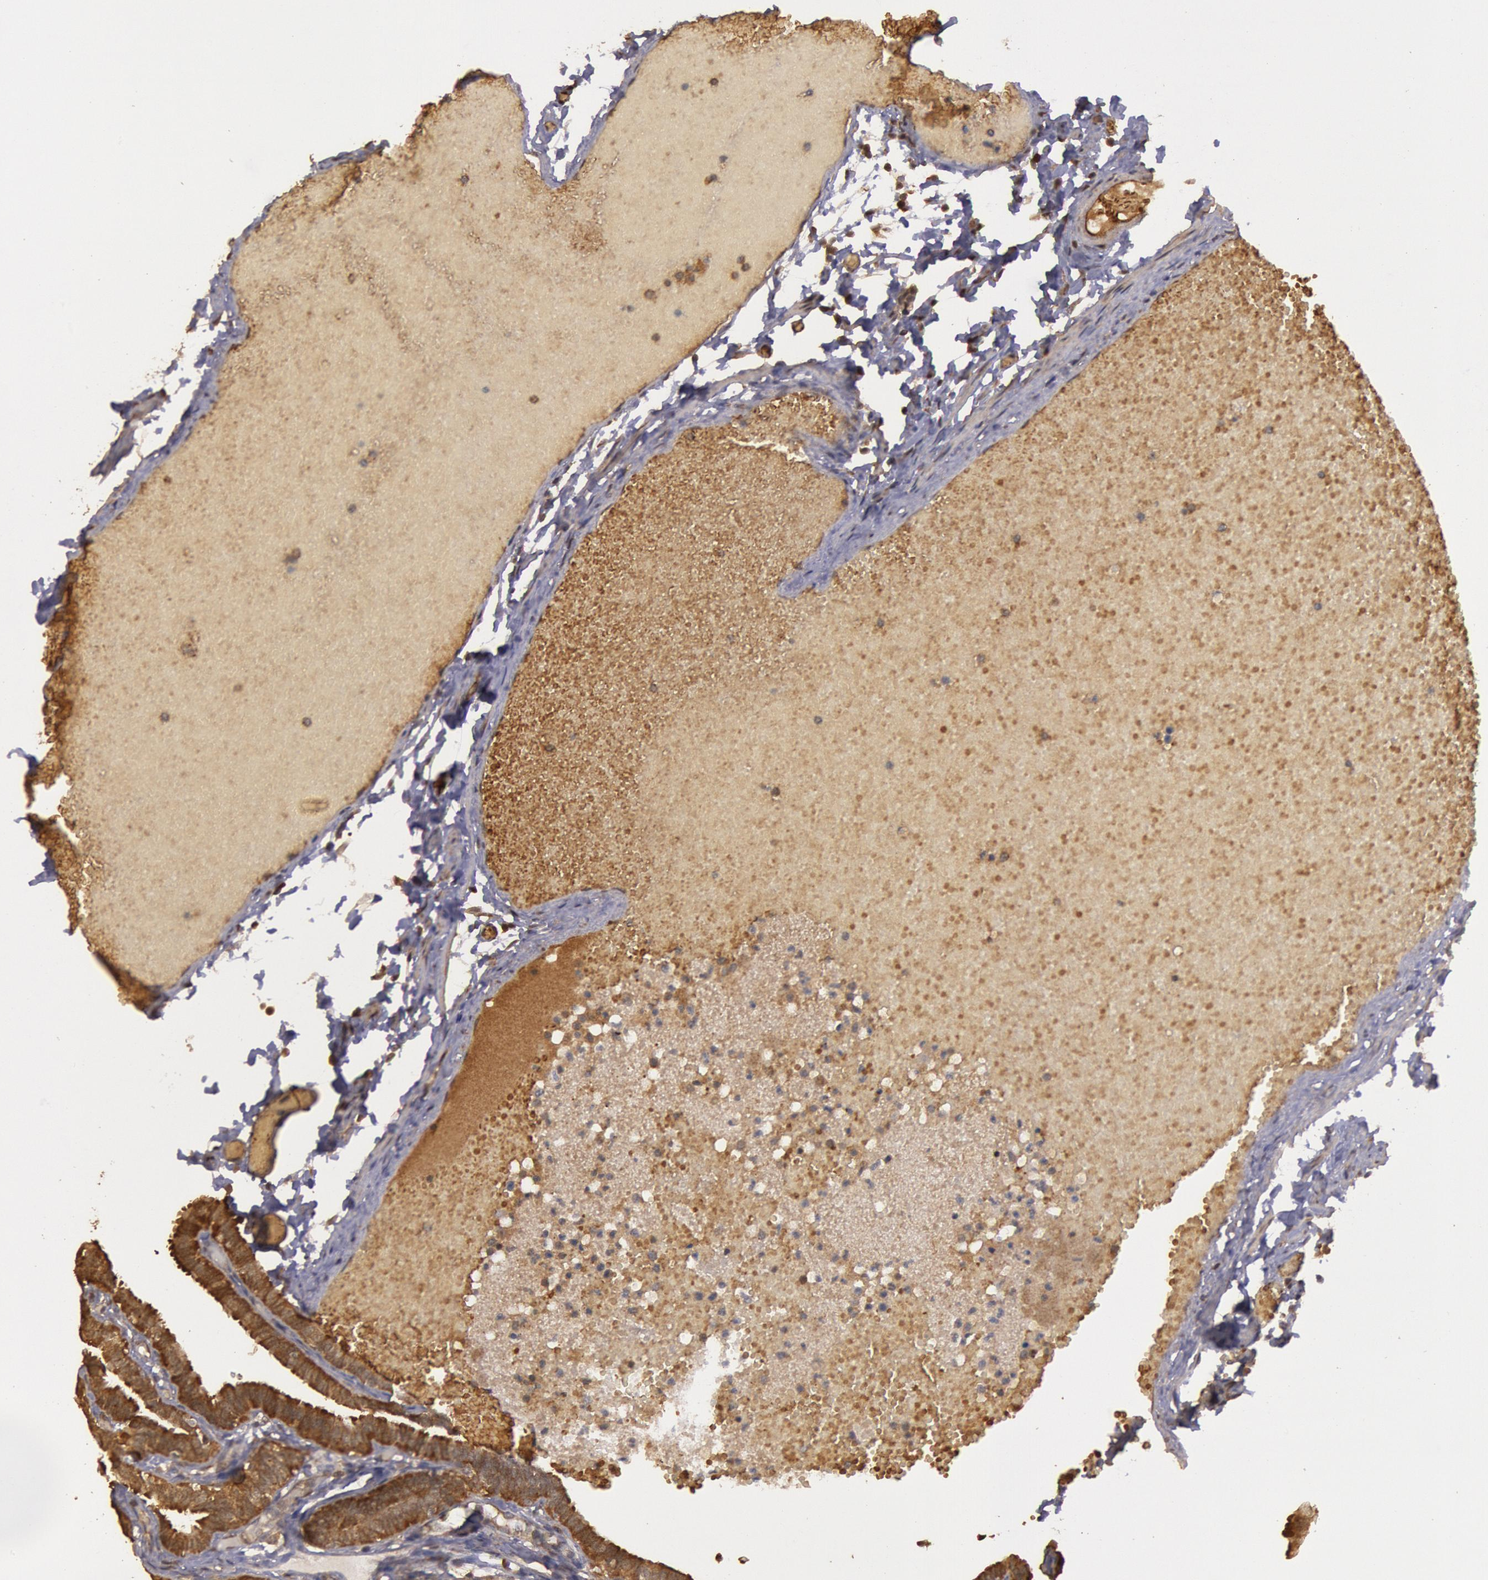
{"staining": {"intensity": "moderate", "quantity": ">75%", "location": "cytoplasmic/membranous"}, "tissue": "fallopian tube", "cell_type": "Glandular cells", "image_type": "normal", "snomed": [{"axis": "morphology", "description": "Normal tissue, NOS"}, {"axis": "topography", "description": "Fallopian tube"}], "caption": "Brown immunohistochemical staining in normal fallopian tube reveals moderate cytoplasmic/membranous expression in approximately >75% of glandular cells.", "gene": "USP14", "patient": {"sex": "female", "age": 29}}